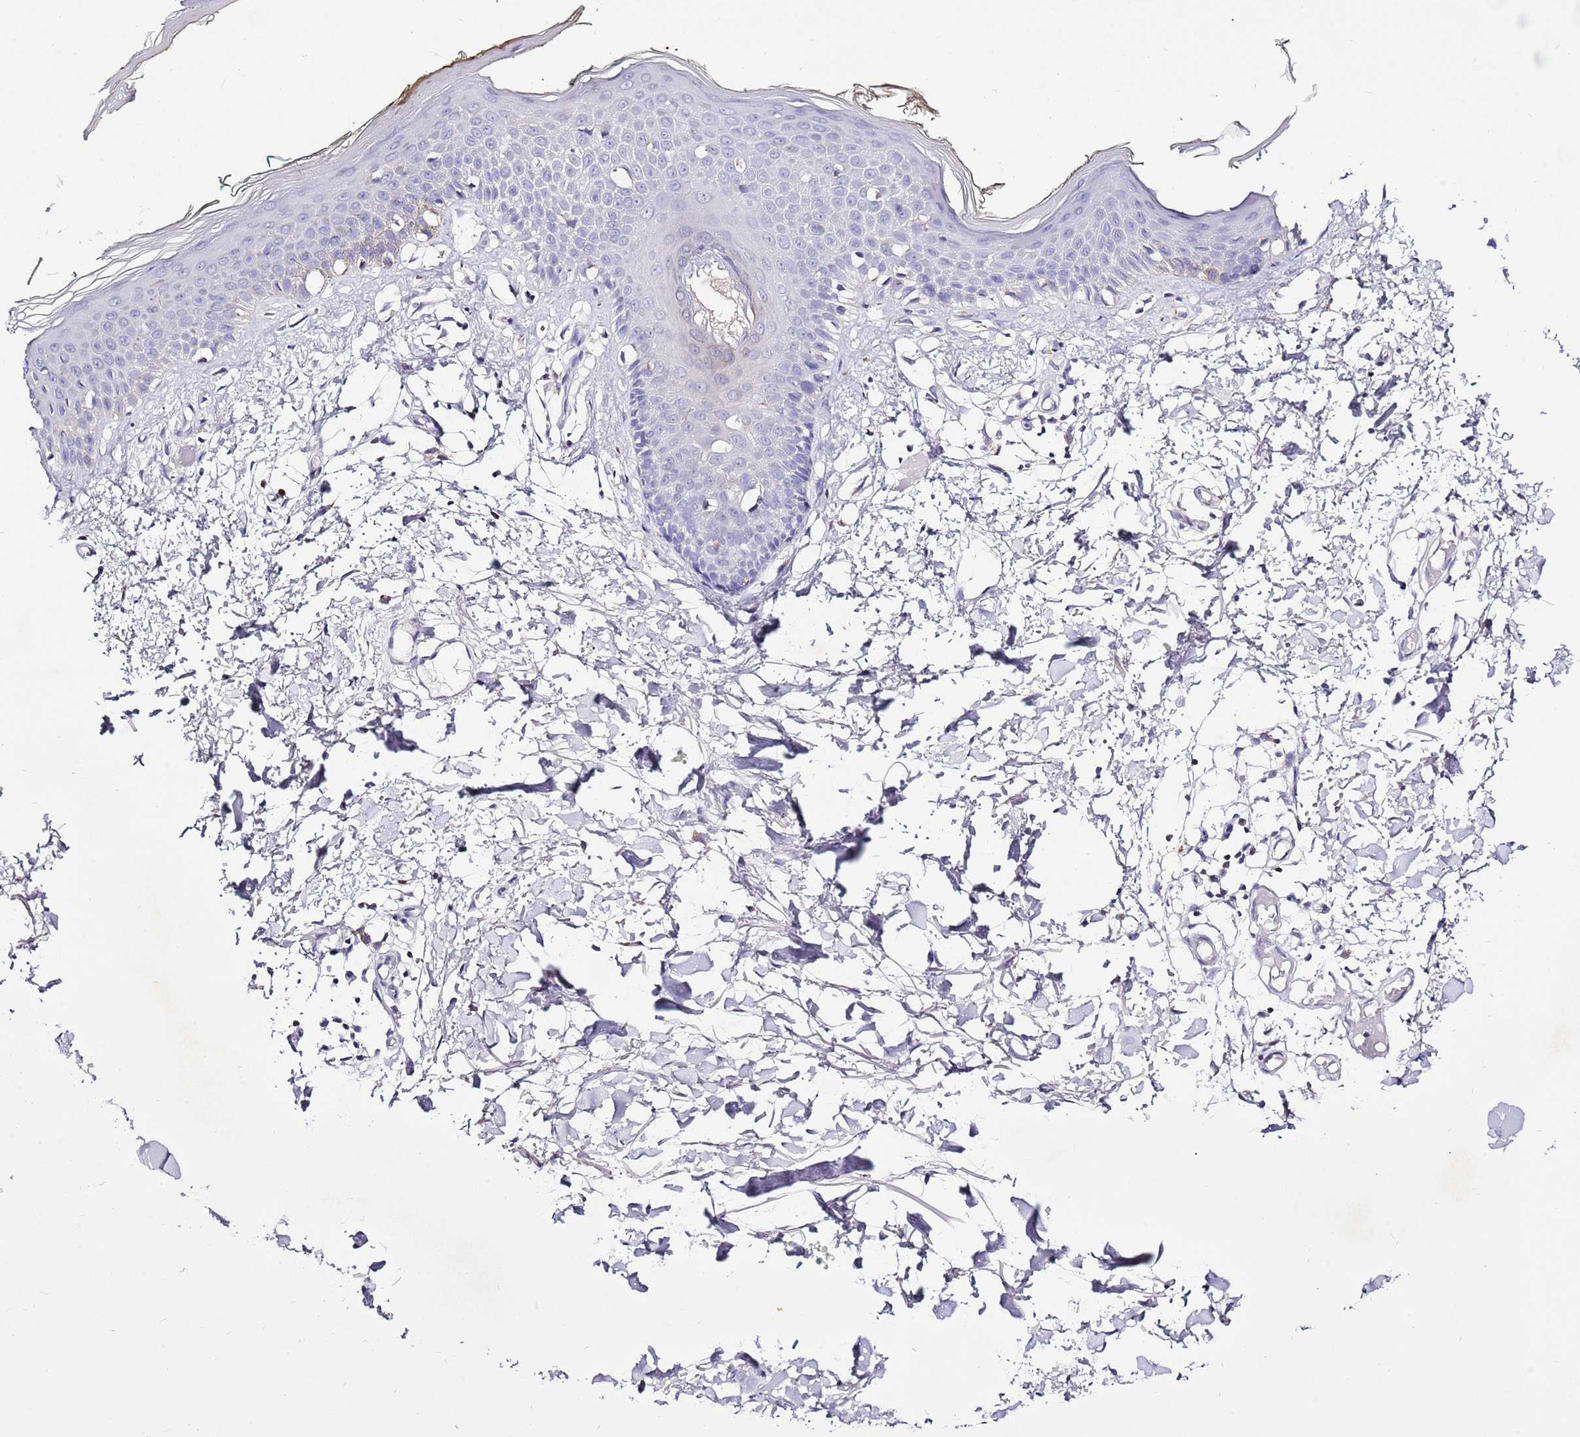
{"staining": {"intensity": "negative", "quantity": "none", "location": "none"}, "tissue": "skin", "cell_type": "Fibroblasts", "image_type": "normal", "snomed": [{"axis": "morphology", "description": "Normal tissue, NOS"}, {"axis": "topography", "description": "Skin"}], "caption": "A histopathology image of human skin is negative for staining in fibroblasts. (DAB (3,3'-diaminobenzidine) immunohistochemistry (IHC) visualized using brightfield microscopy, high magnification).", "gene": "GLCE", "patient": {"sex": "male", "age": 62}}